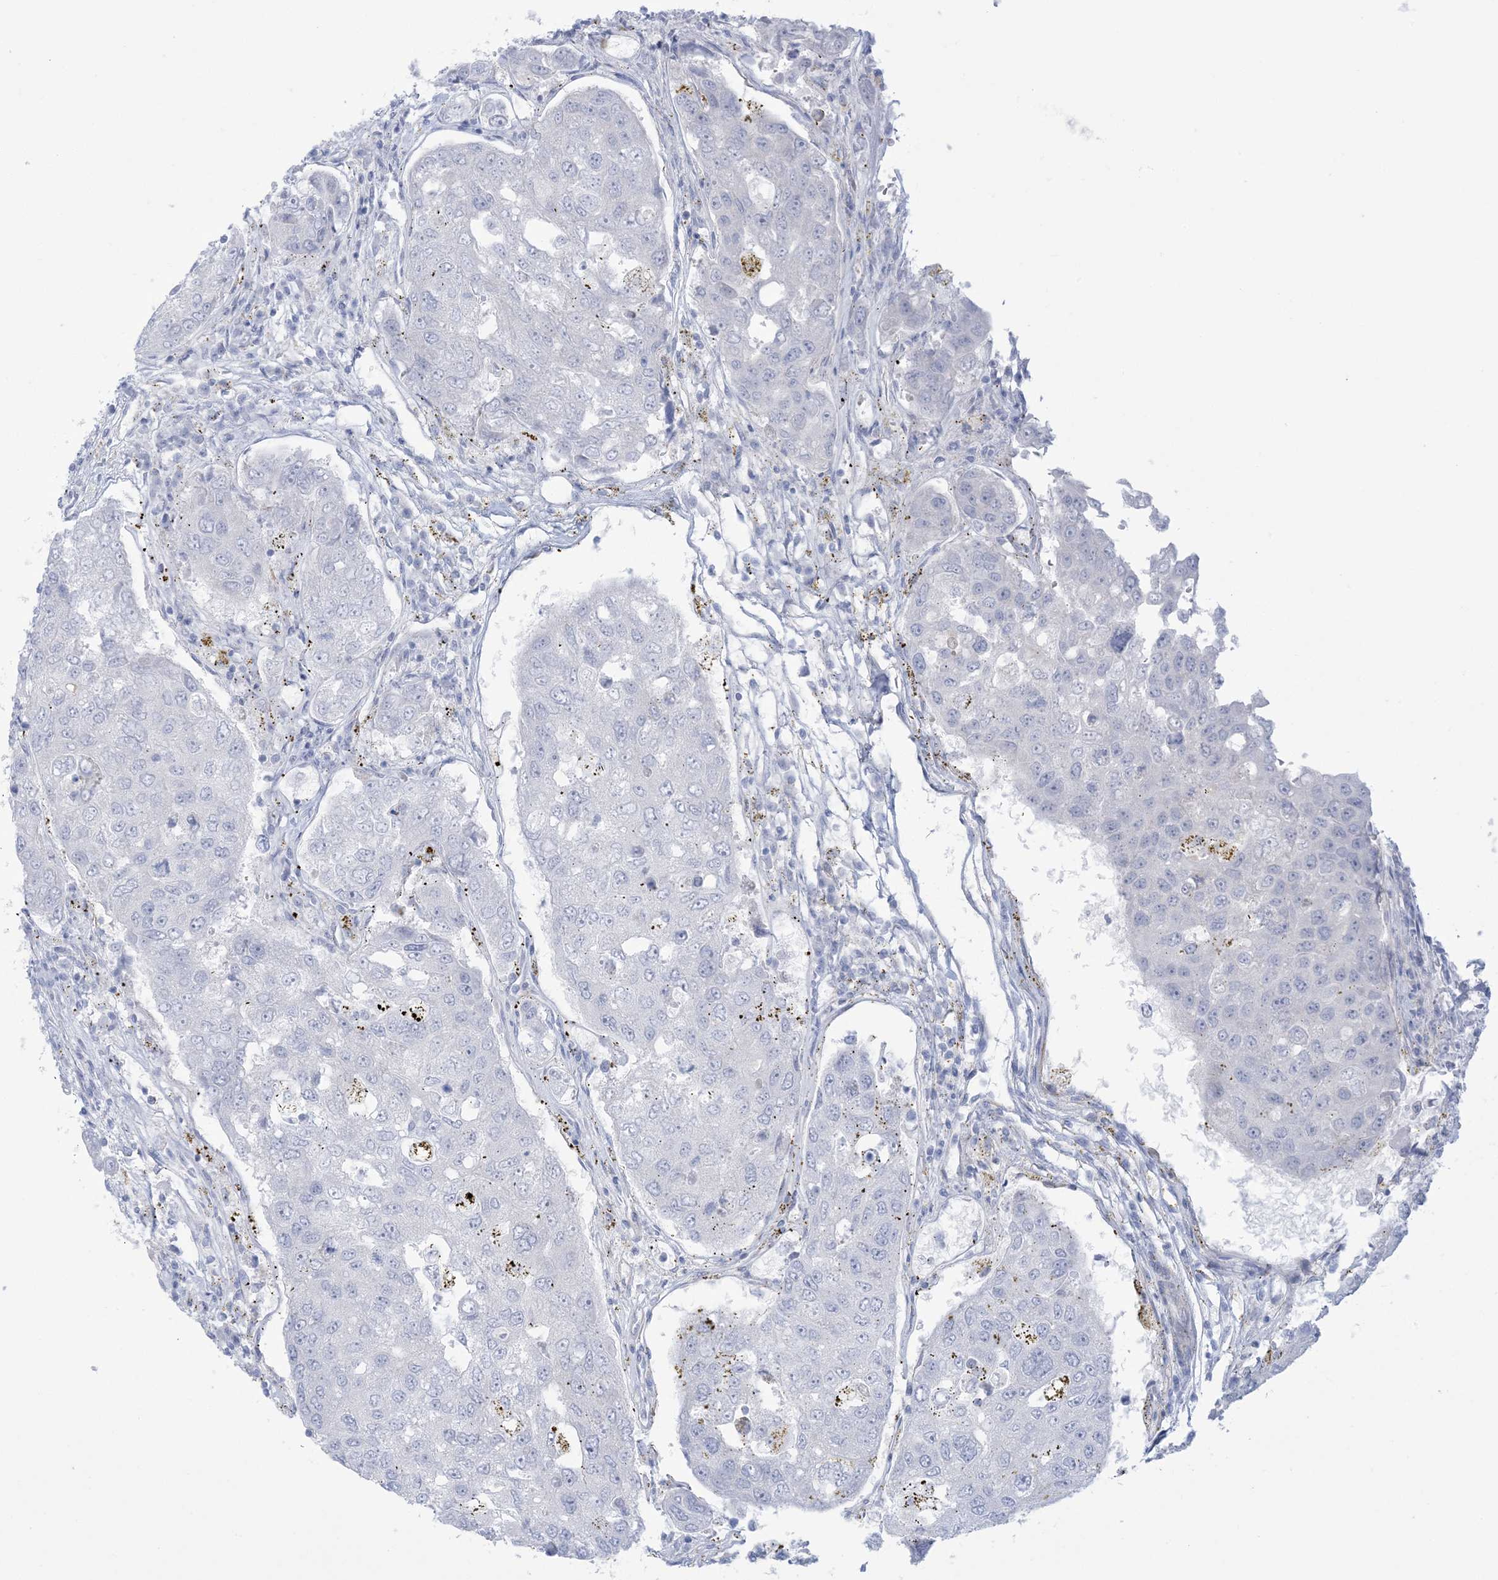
{"staining": {"intensity": "negative", "quantity": "none", "location": "none"}, "tissue": "urothelial cancer", "cell_type": "Tumor cells", "image_type": "cancer", "snomed": [{"axis": "morphology", "description": "Urothelial carcinoma, High grade"}, {"axis": "topography", "description": "Lymph node"}, {"axis": "topography", "description": "Urinary bladder"}], "caption": "A histopathology image of human urothelial cancer is negative for staining in tumor cells. (Immunohistochemistry (ihc), brightfield microscopy, high magnification).", "gene": "AGXT", "patient": {"sex": "male", "age": 51}}